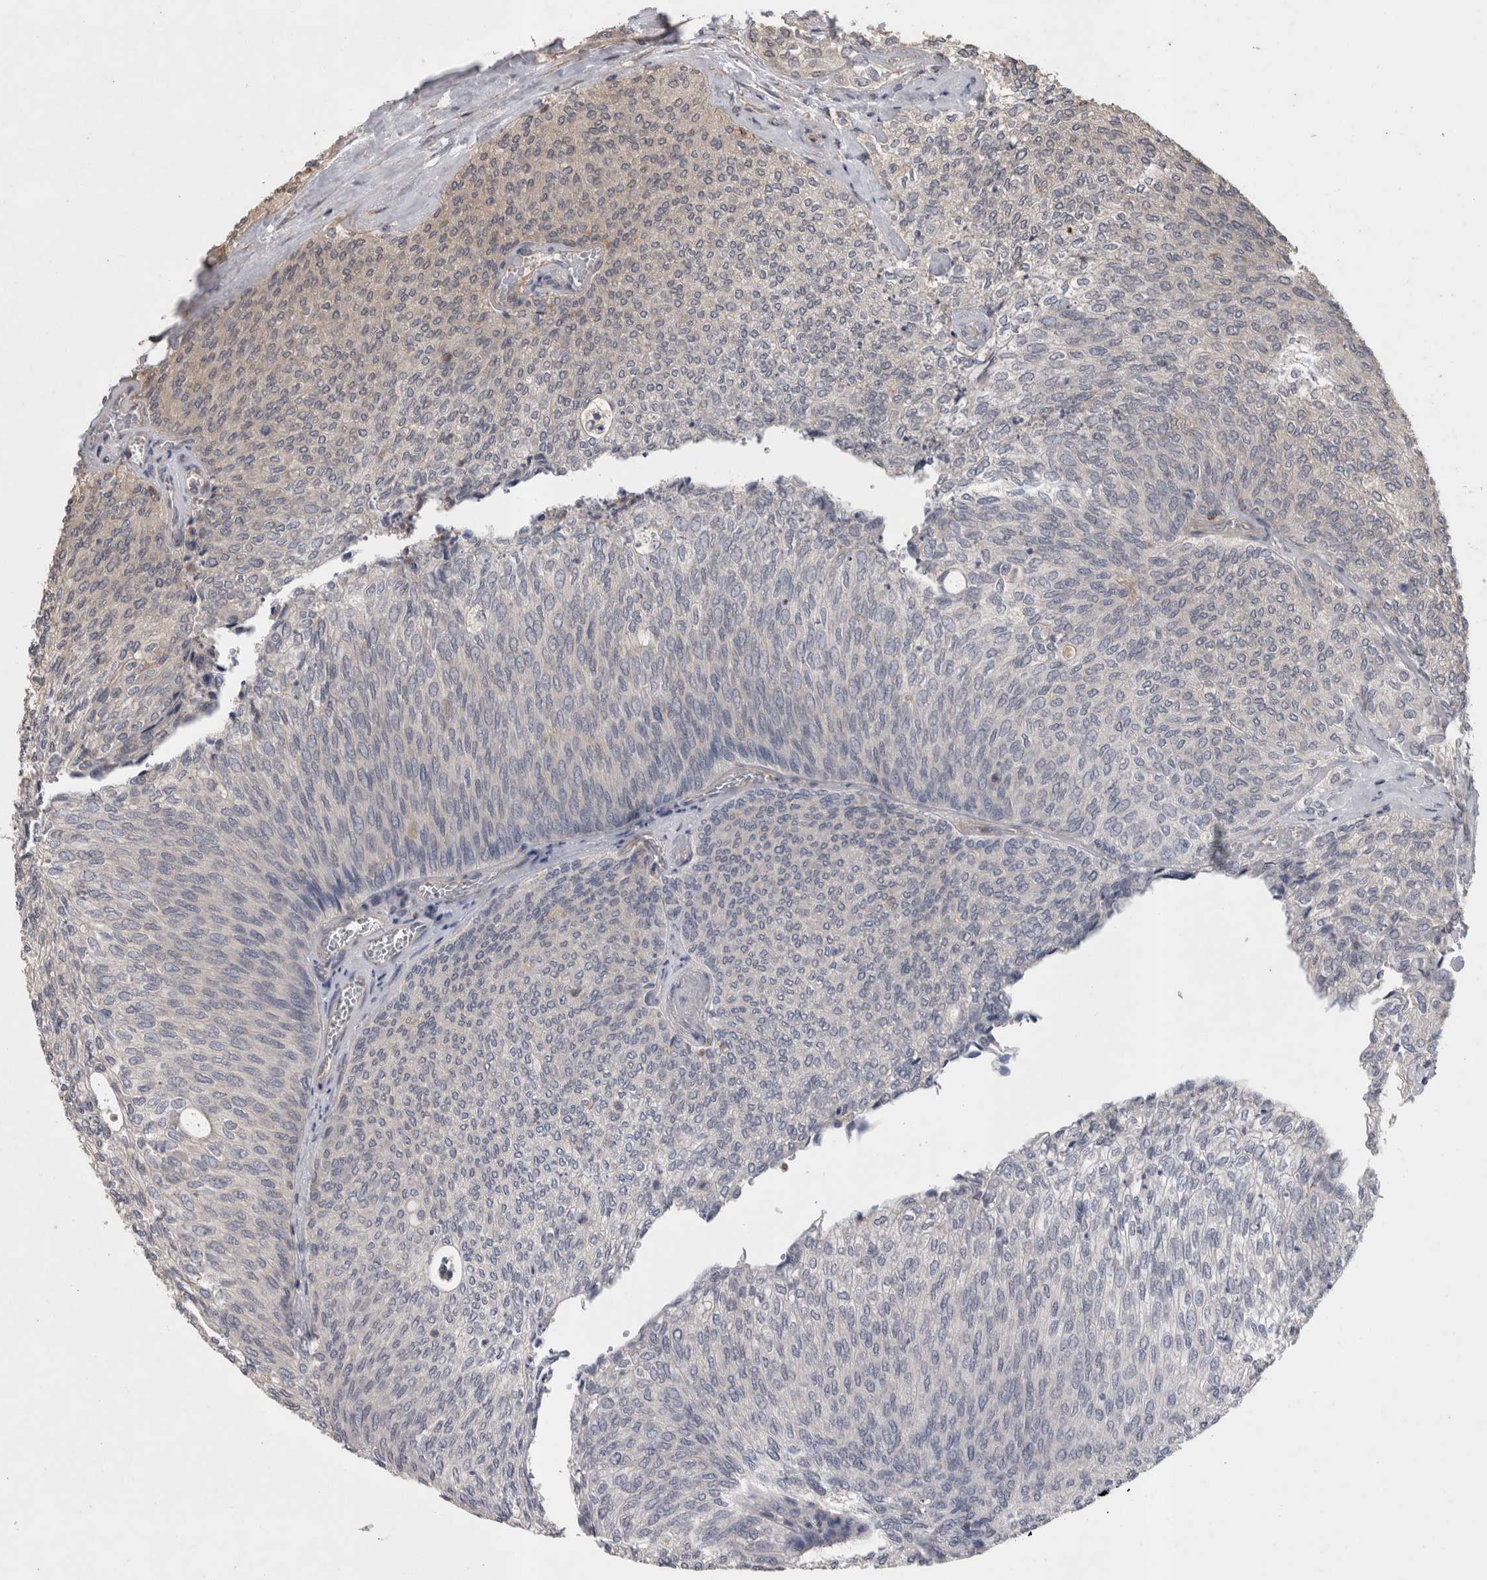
{"staining": {"intensity": "negative", "quantity": "none", "location": "none"}, "tissue": "urothelial cancer", "cell_type": "Tumor cells", "image_type": "cancer", "snomed": [{"axis": "morphology", "description": "Urothelial carcinoma, Low grade"}, {"axis": "topography", "description": "Urinary bladder"}], "caption": "Human urothelial cancer stained for a protein using immunohistochemistry displays no expression in tumor cells.", "gene": "SPATA48", "patient": {"sex": "female", "age": 79}}